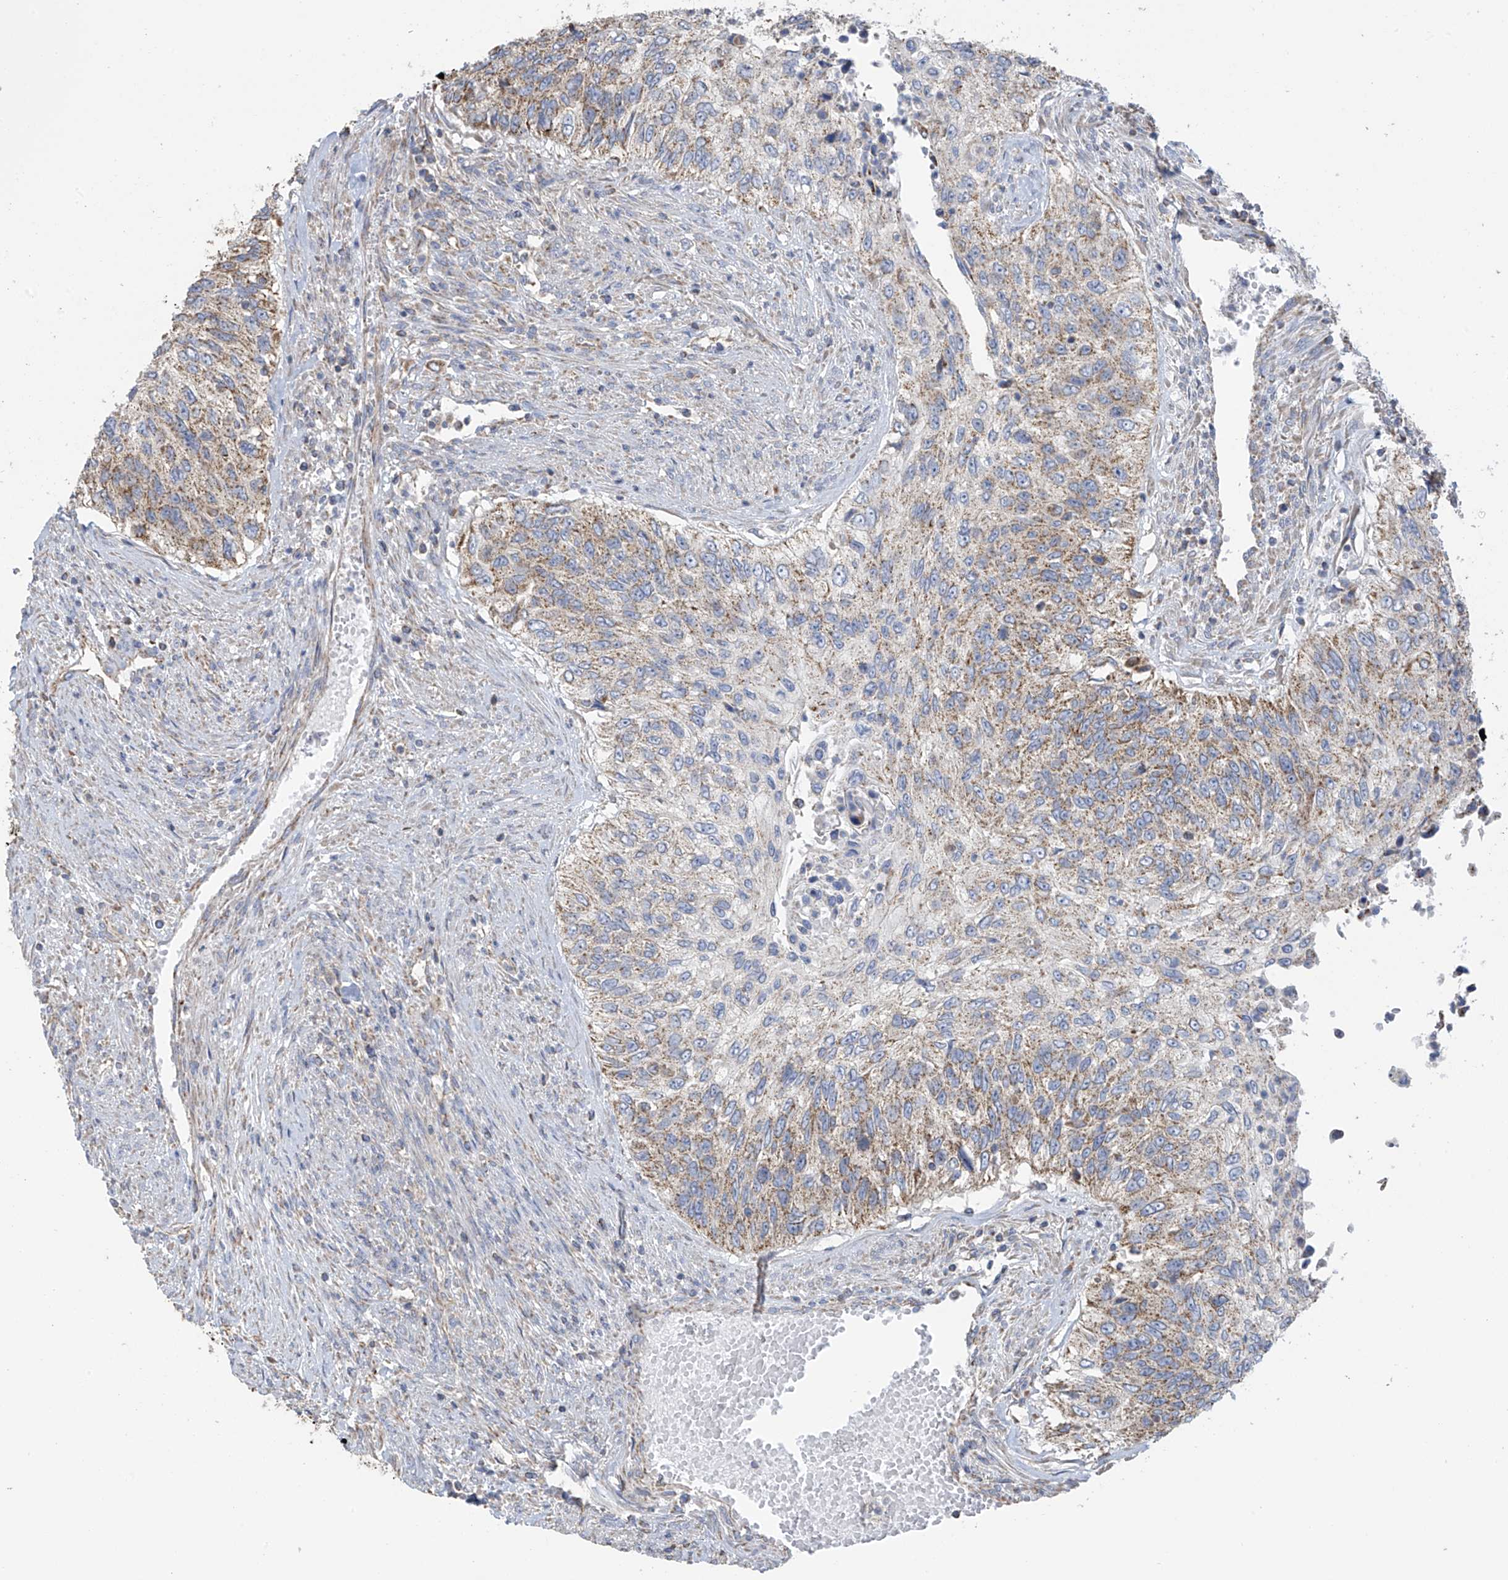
{"staining": {"intensity": "moderate", "quantity": "25%-75%", "location": "cytoplasmic/membranous"}, "tissue": "urothelial cancer", "cell_type": "Tumor cells", "image_type": "cancer", "snomed": [{"axis": "morphology", "description": "Urothelial carcinoma, High grade"}, {"axis": "topography", "description": "Urinary bladder"}], "caption": "About 25%-75% of tumor cells in human urothelial cancer demonstrate moderate cytoplasmic/membranous protein expression as visualized by brown immunohistochemical staining.", "gene": "PNPT1", "patient": {"sex": "female", "age": 60}}